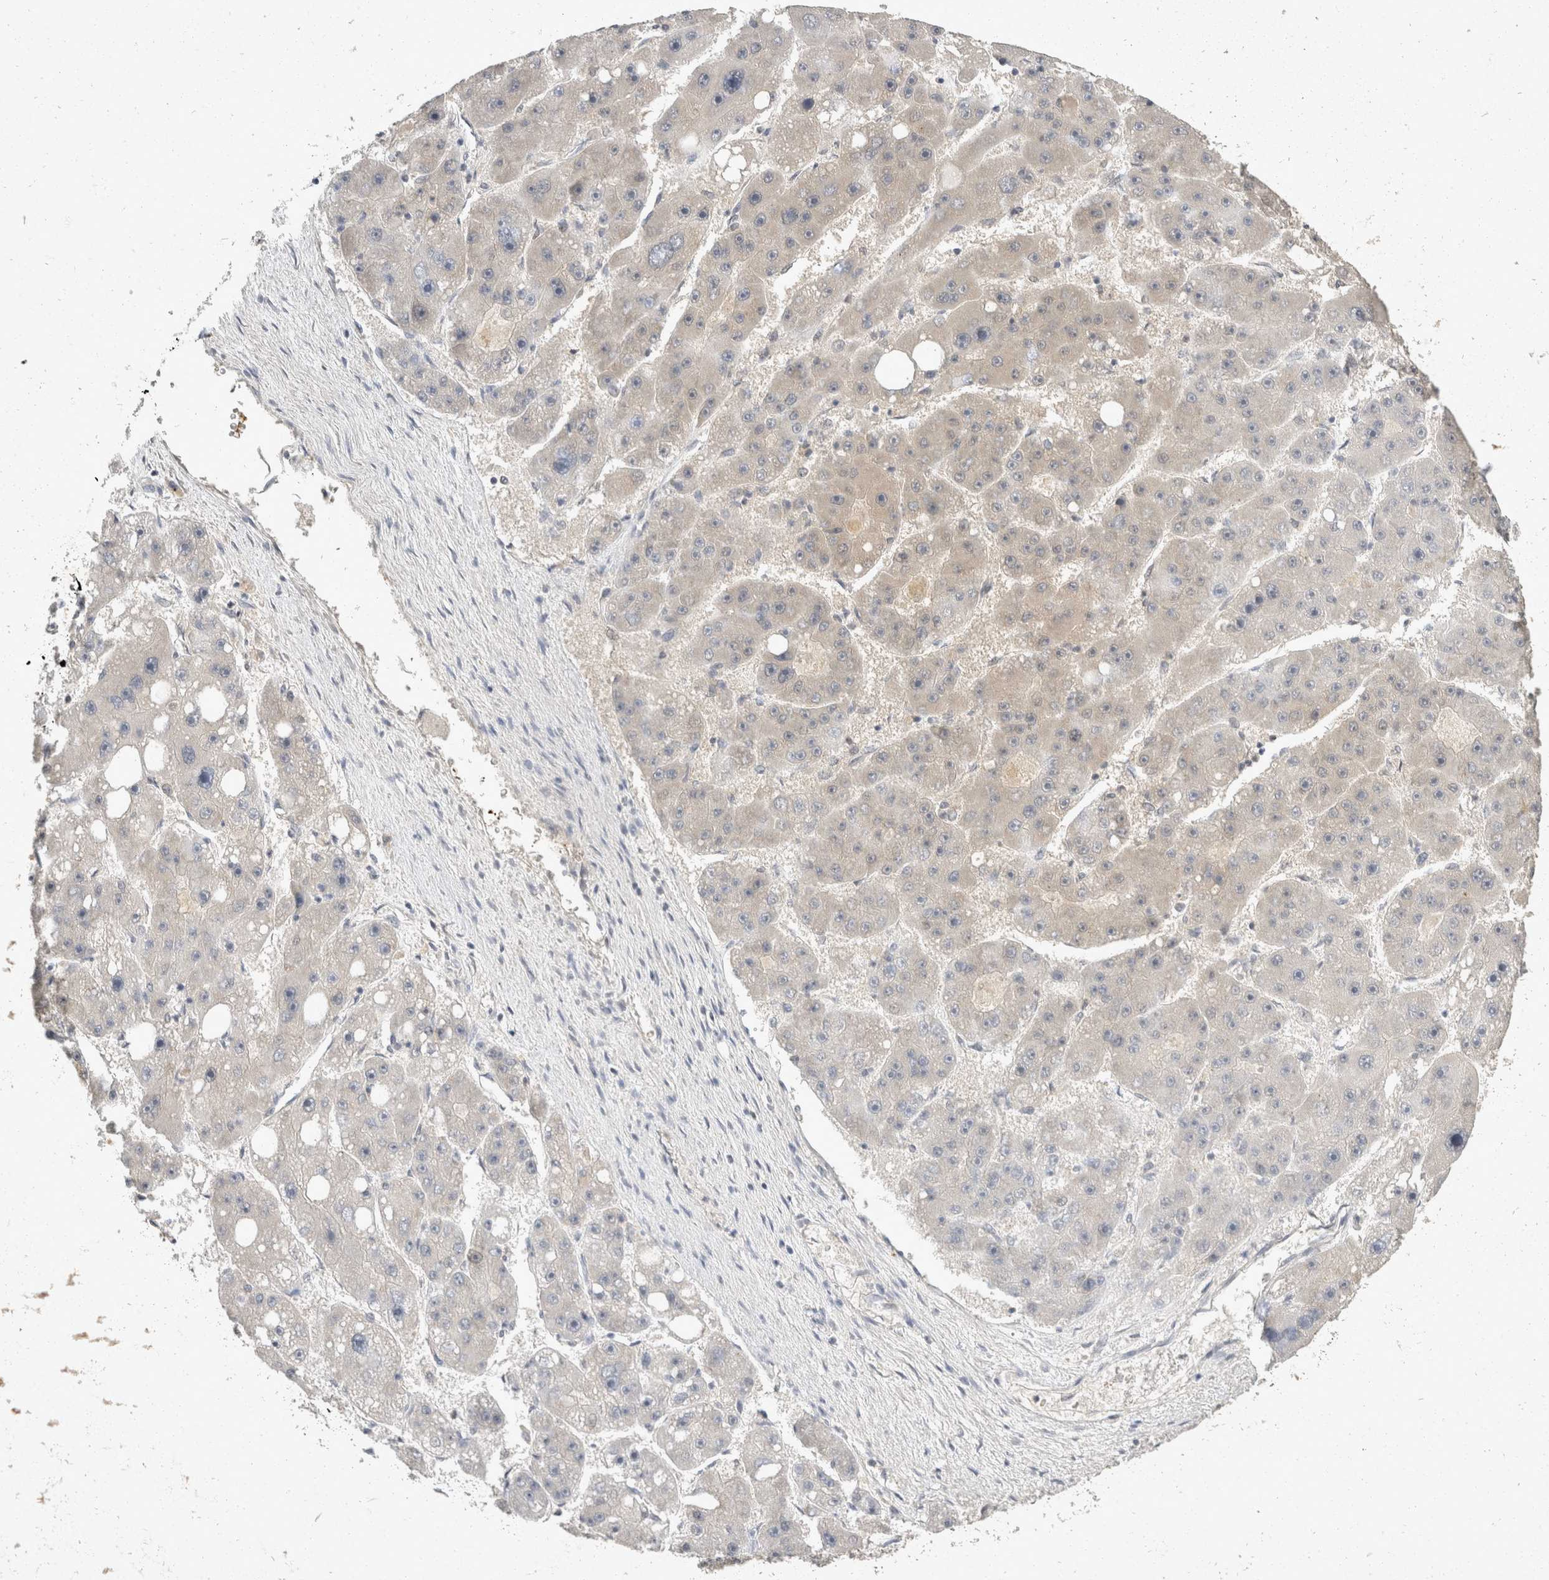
{"staining": {"intensity": "negative", "quantity": "none", "location": "none"}, "tissue": "liver cancer", "cell_type": "Tumor cells", "image_type": "cancer", "snomed": [{"axis": "morphology", "description": "Carcinoma, Hepatocellular, NOS"}, {"axis": "topography", "description": "Liver"}], "caption": "This is an IHC image of human liver cancer (hepatocellular carcinoma). There is no positivity in tumor cells.", "gene": "TOM1L2", "patient": {"sex": "female", "age": 61}}